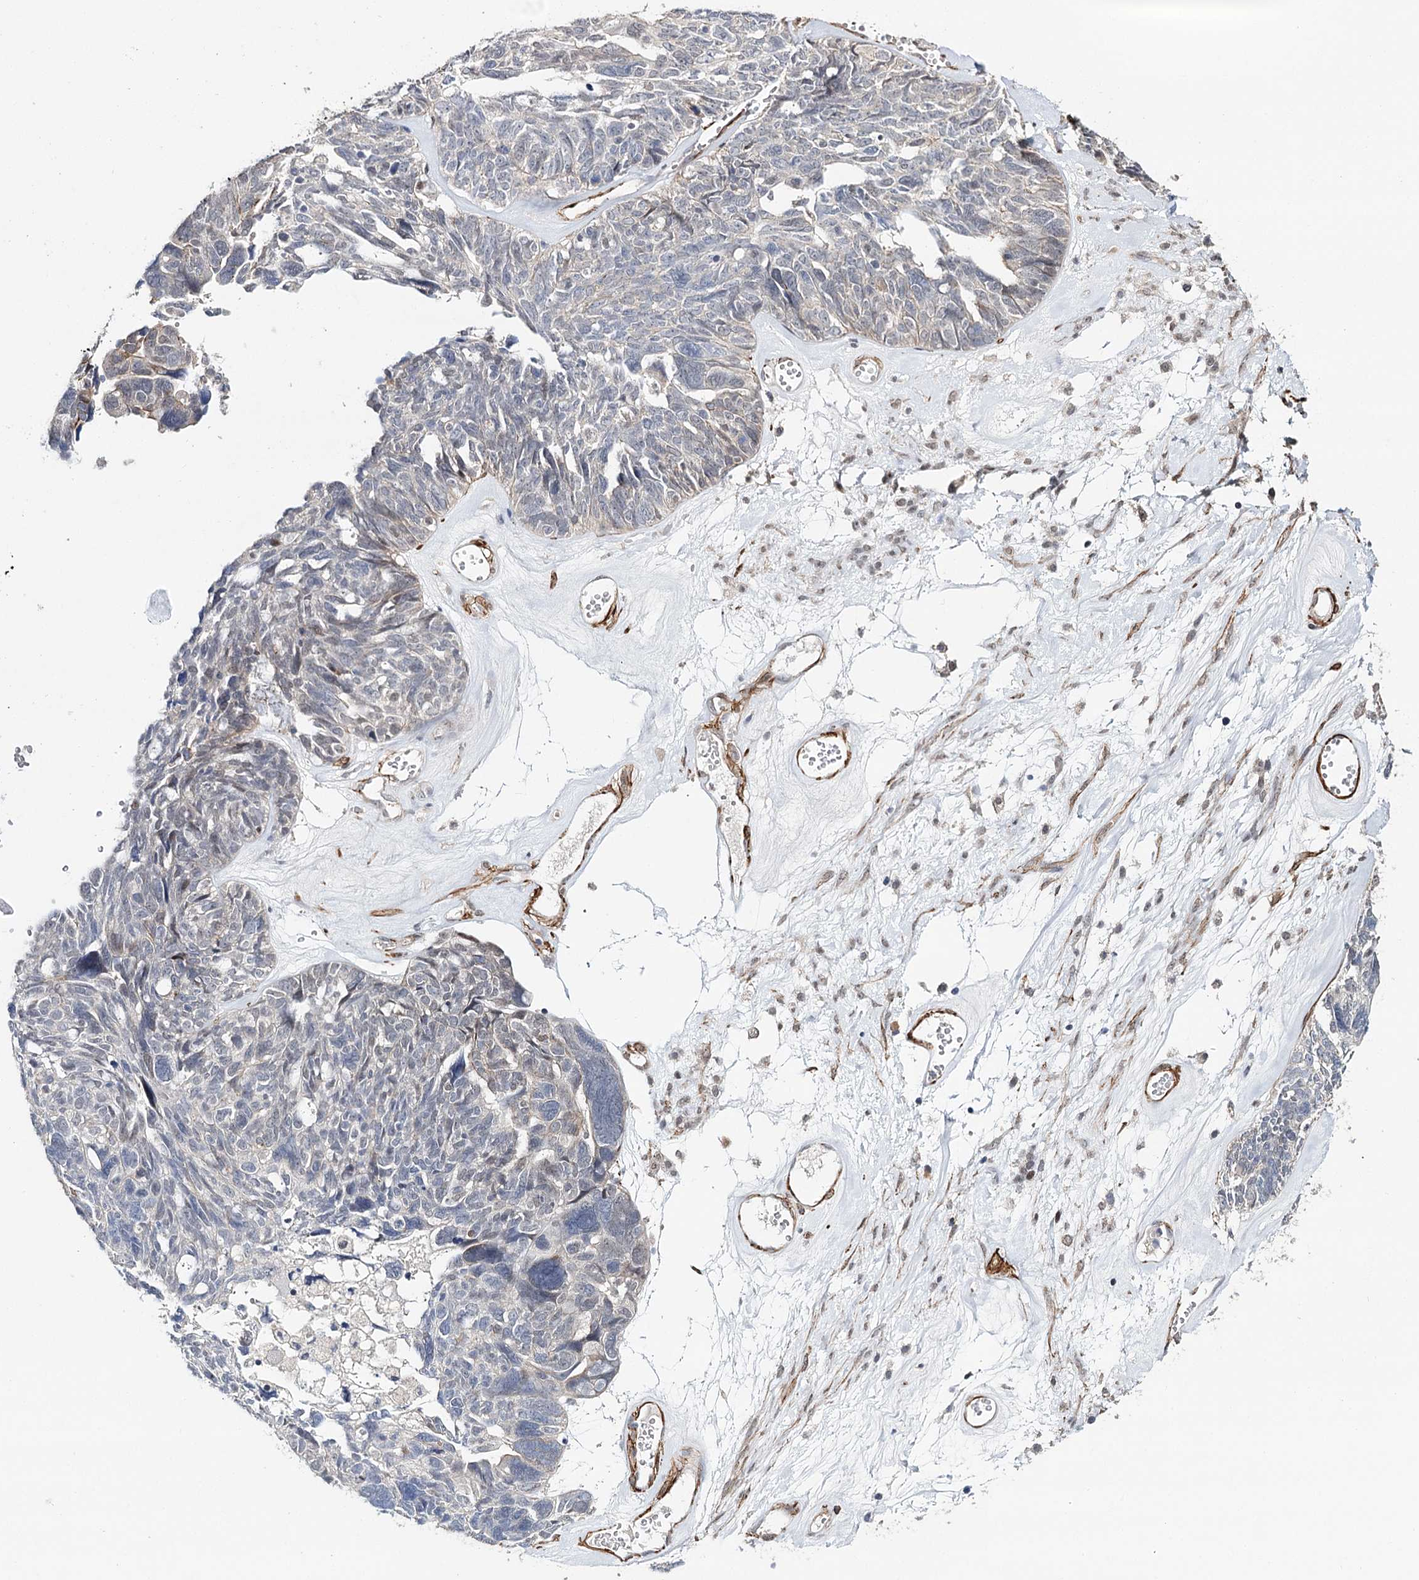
{"staining": {"intensity": "negative", "quantity": "none", "location": "none"}, "tissue": "ovarian cancer", "cell_type": "Tumor cells", "image_type": "cancer", "snomed": [{"axis": "morphology", "description": "Cystadenocarcinoma, serous, NOS"}, {"axis": "topography", "description": "Ovary"}], "caption": "Histopathology image shows no protein positivity in tumor cells of ovarian cancer (serous cystadenocarcinoma) tissue. (Brightfield microscopy of DAB immunohistochemistry (IHC) at high magnification).", "gene": "CFAP46", "patient": {"sex": "female", "age": 79}}